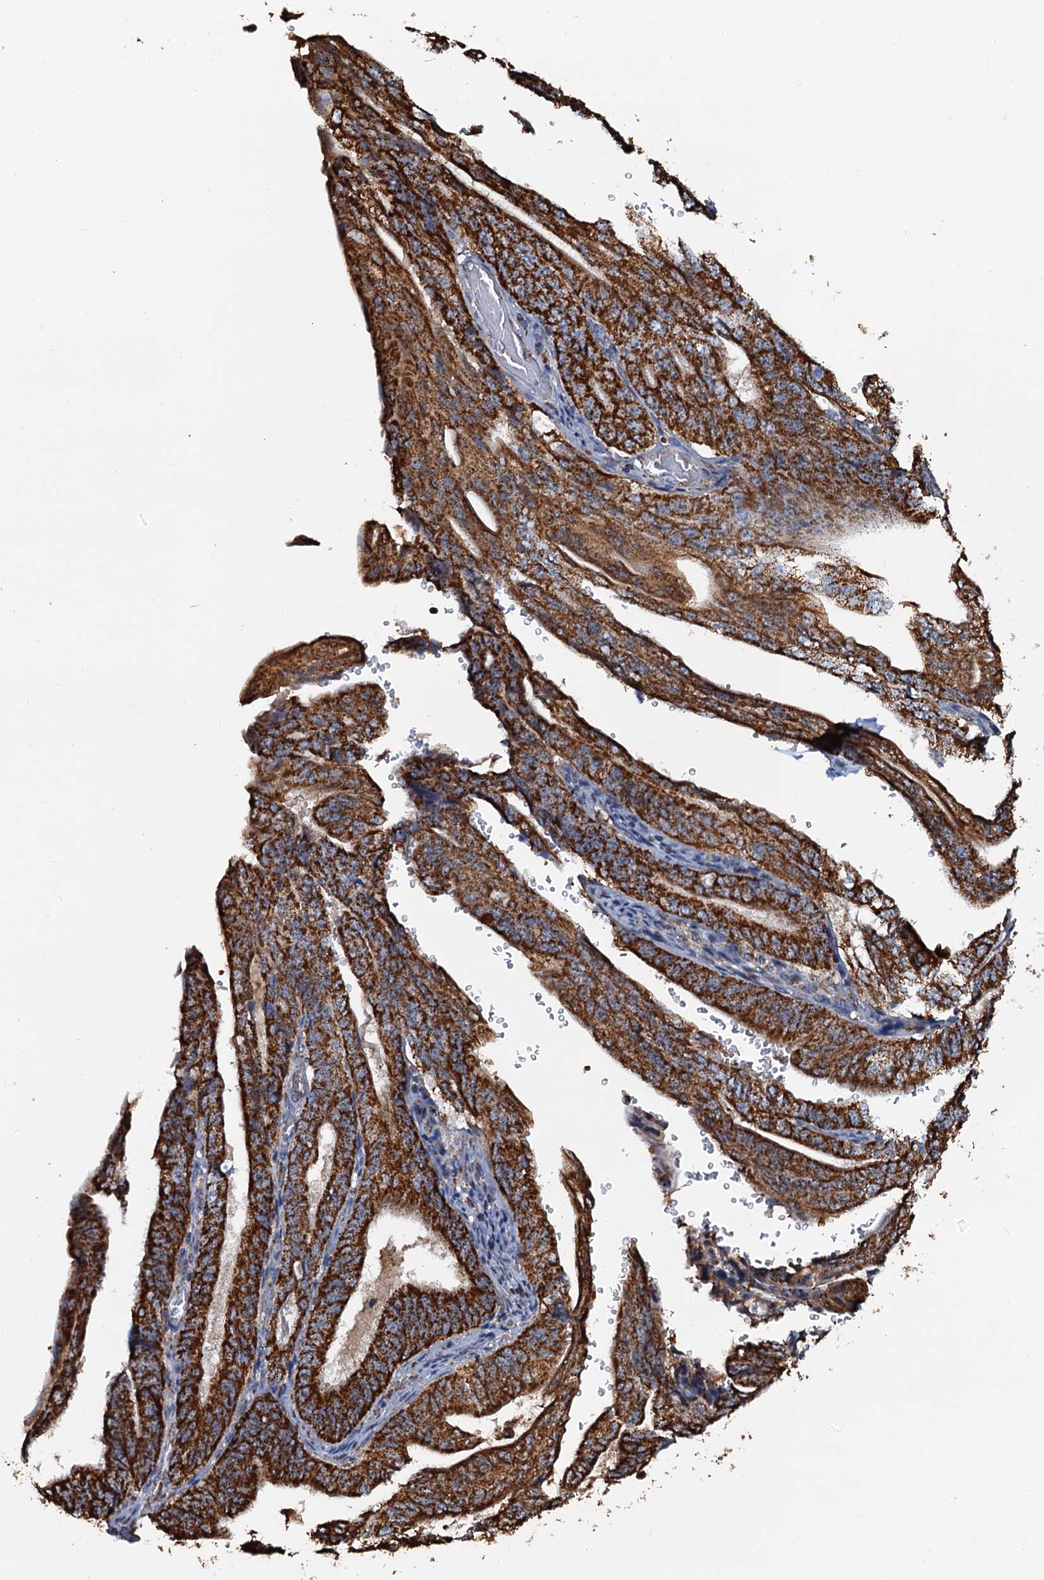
{"staining": {"intensity": "strong", "quantity": ">75%", "location": "cytoplasmic/membranous"}, "tissue": "stomach cancer", "cell_type": "Tumor cells", "image_type": "cancer", "snomed": [{"axis": "morphology", "description": "Adenocarcinoma, NOS"}, {"axis": "topography", "description": "Stomach"}], "caption": "The photomicrograph demonstrates a brown stain indicating the presence of a protein in the cytoplasmic/membranous of tumor cells in adenocarcinoma (stomach).", "gene": "AAGAB", "patient": {"sex": "female", "age": 73}}